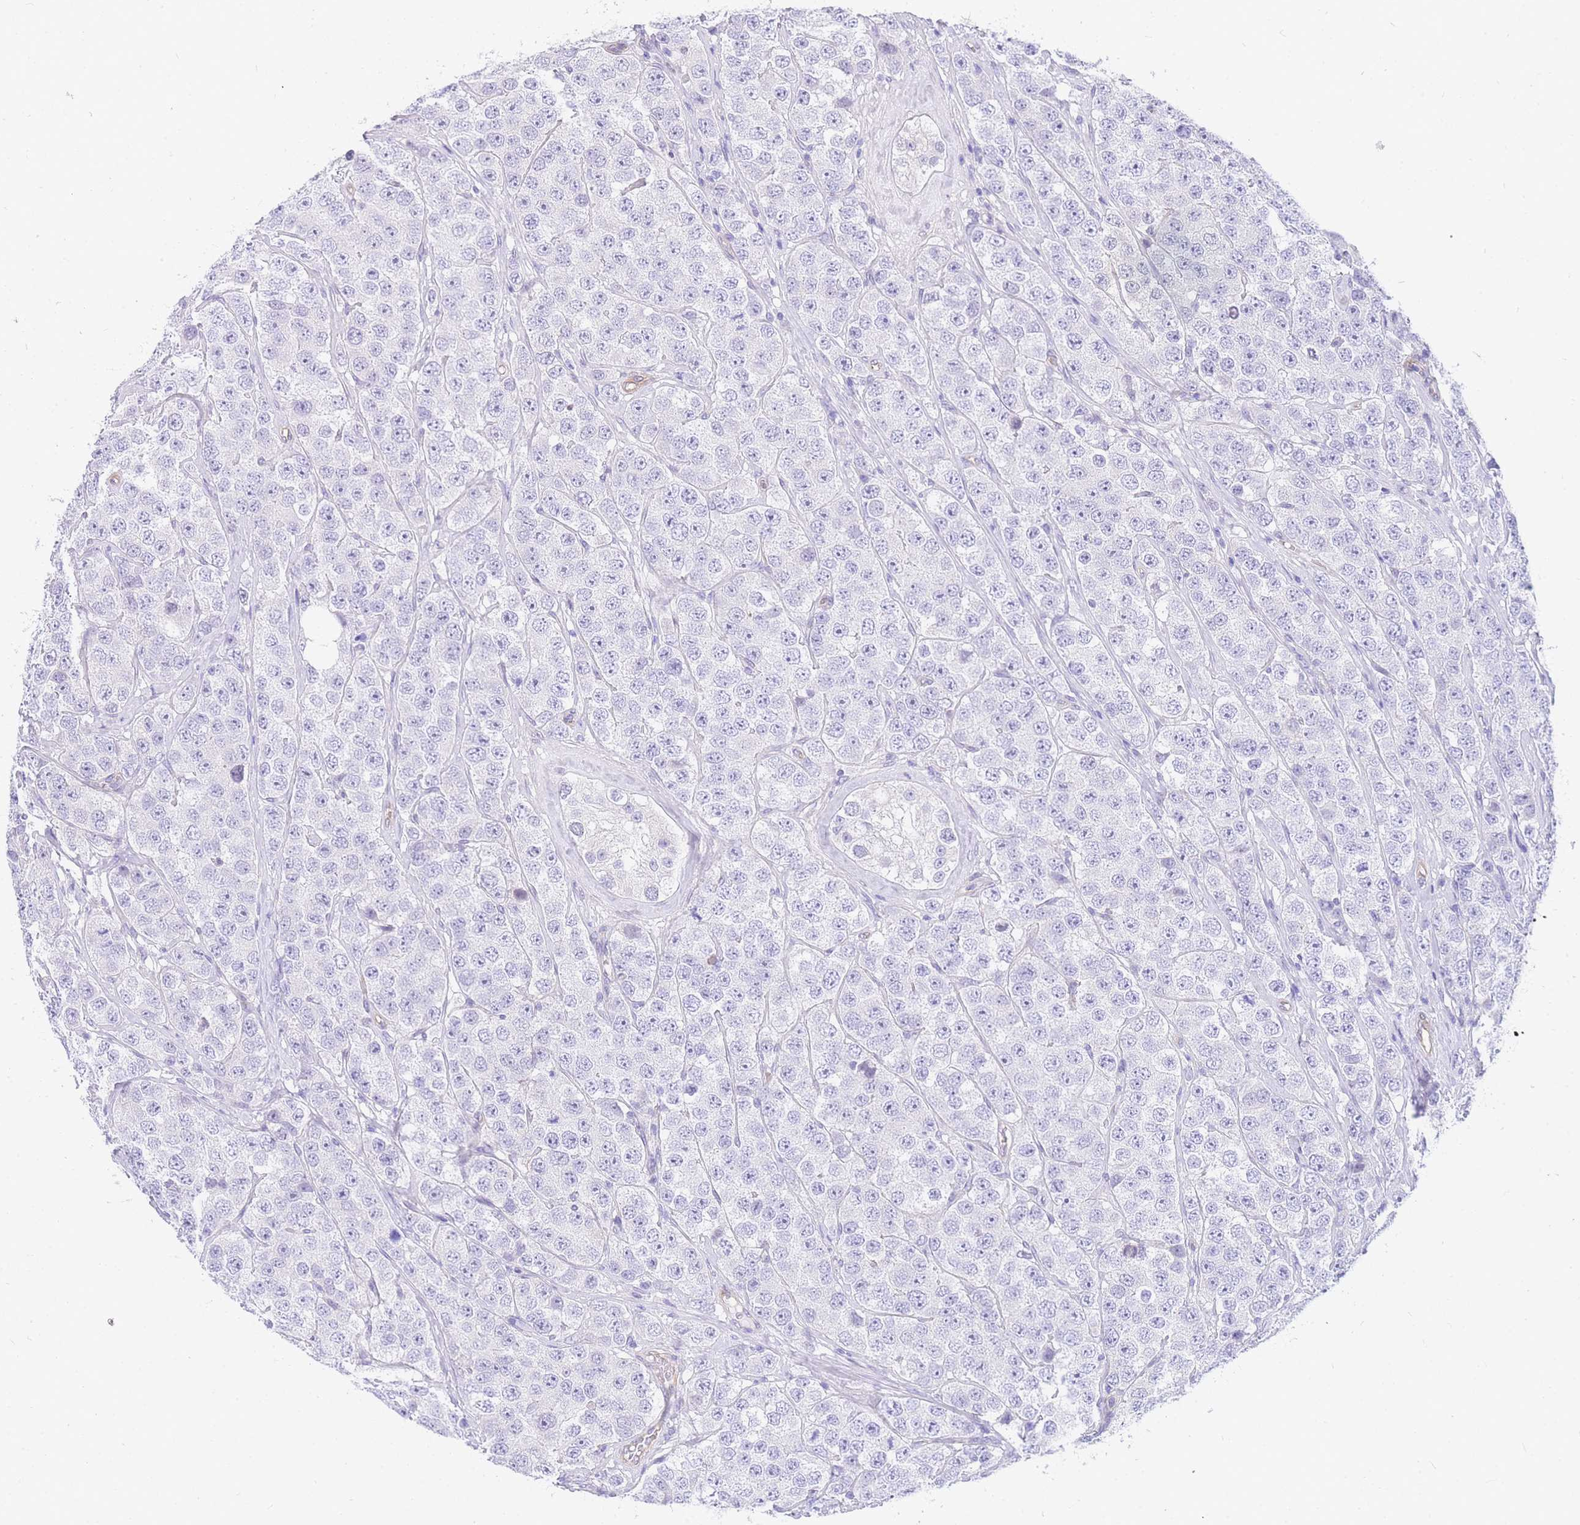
{"staining": {"intensity": "negative", "quantity": "none", "location": "none"}, "tissue": "testis cancer", "cell_type": "Tumor cells", "image_type": "cancer", "snomed": [{"axis": "morphology", "description": "Seminoma, NOS"}, {"axis": "topography", "description": "Testis"}], "caption": "Immunohistochemistry (IHC) histopathology image of testis cancer (seminoma) stained for a protein (brown), which demonstrates no staining in tumor cells.", "gene": "SRSF12", "patient": {"sex": "male", "age": 28}}